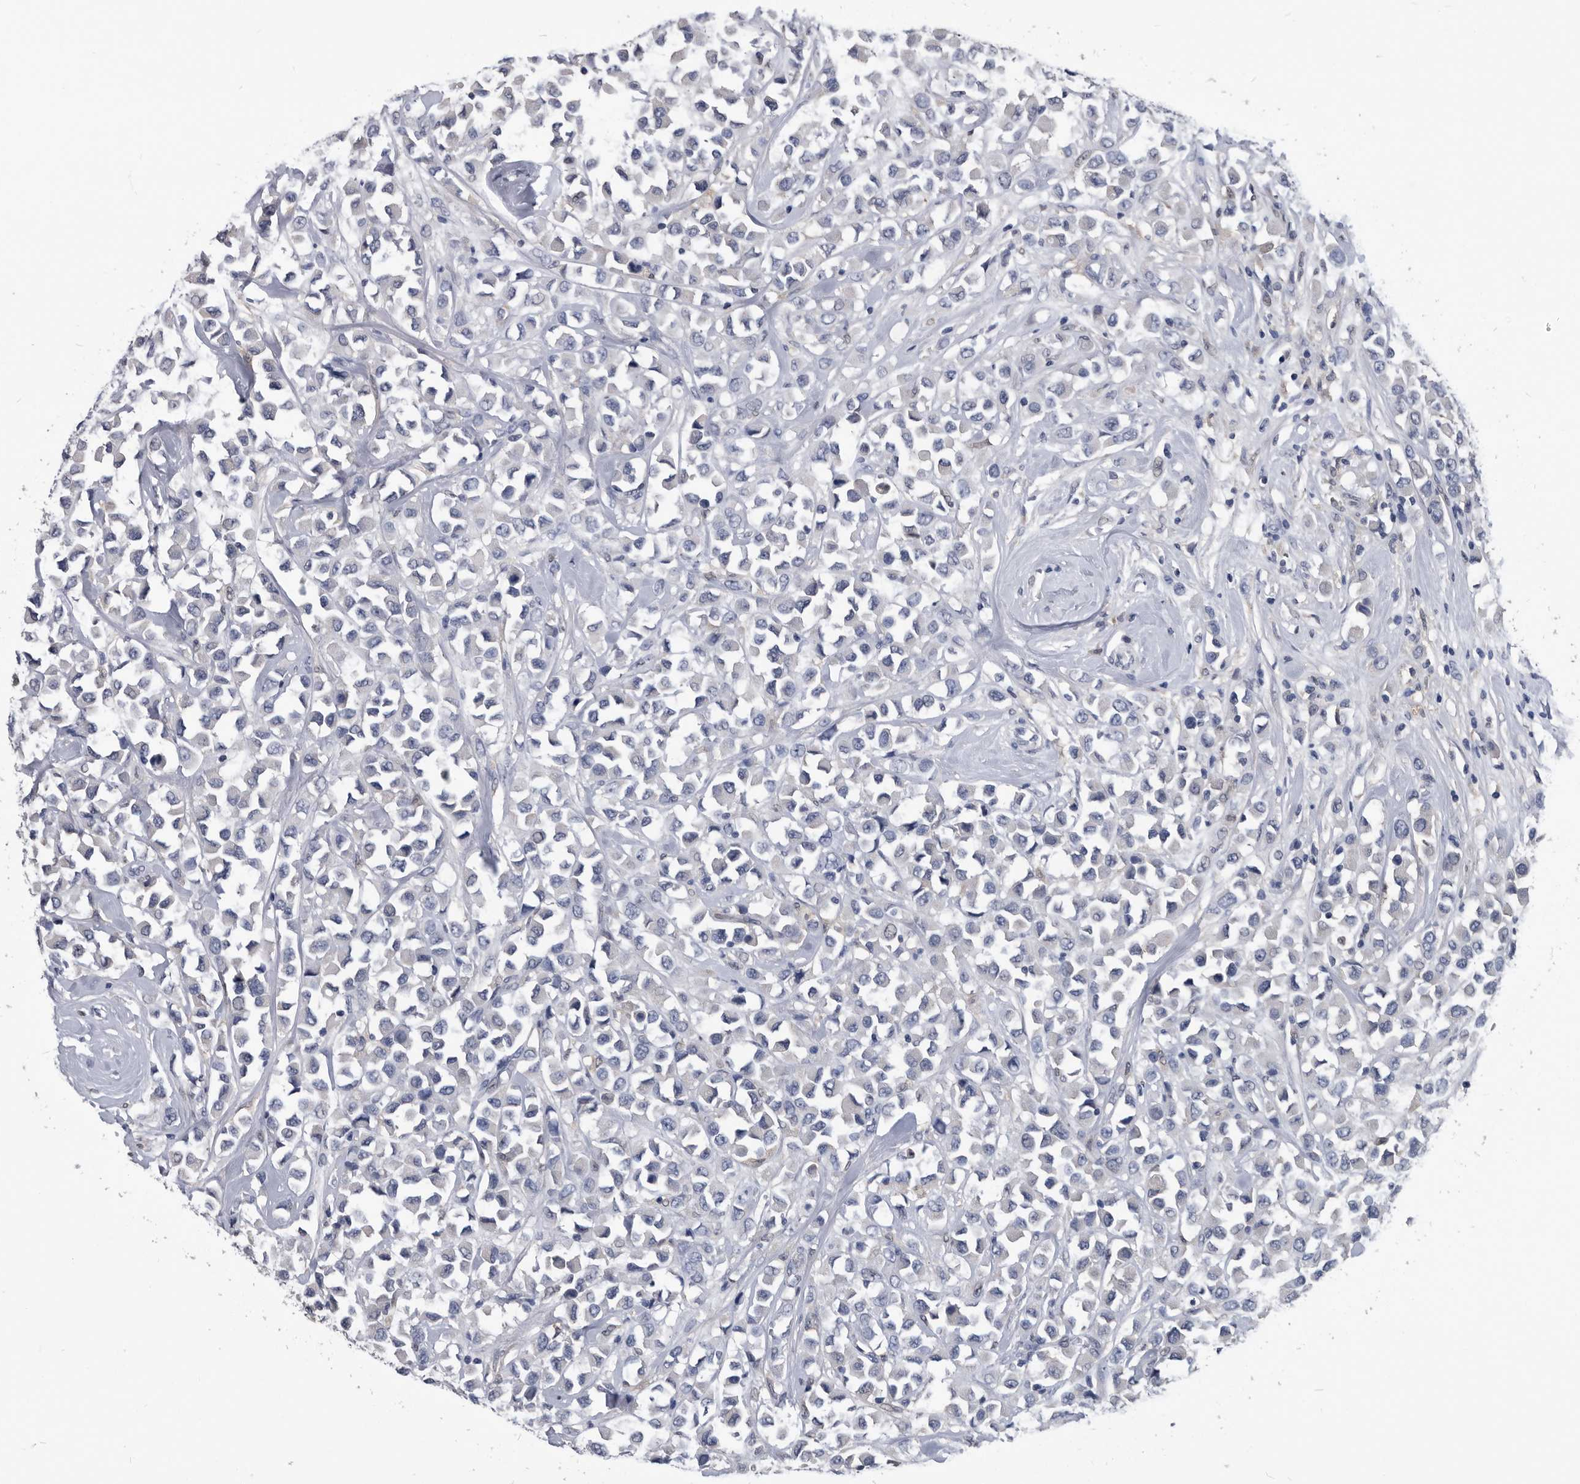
{"staining": {"intensity": "negative", "quantity": "none", "location": "none"}, "tissue": "breast cancer", "cell_type": "Tumor cells", "image_type": "cancer", "snomed": [{"axis": "morphology", "description": "Duct carcinoma"}, {"axis": "topography", "description": "Breast"}], "caption": "The immunohistochemistry (IHC) image has no significant positivity in tumor cells of invasive ductal carcinoma (breast) tissue.", "gene": "PDXK", "patient": {"sex": "female", "age": 61}}